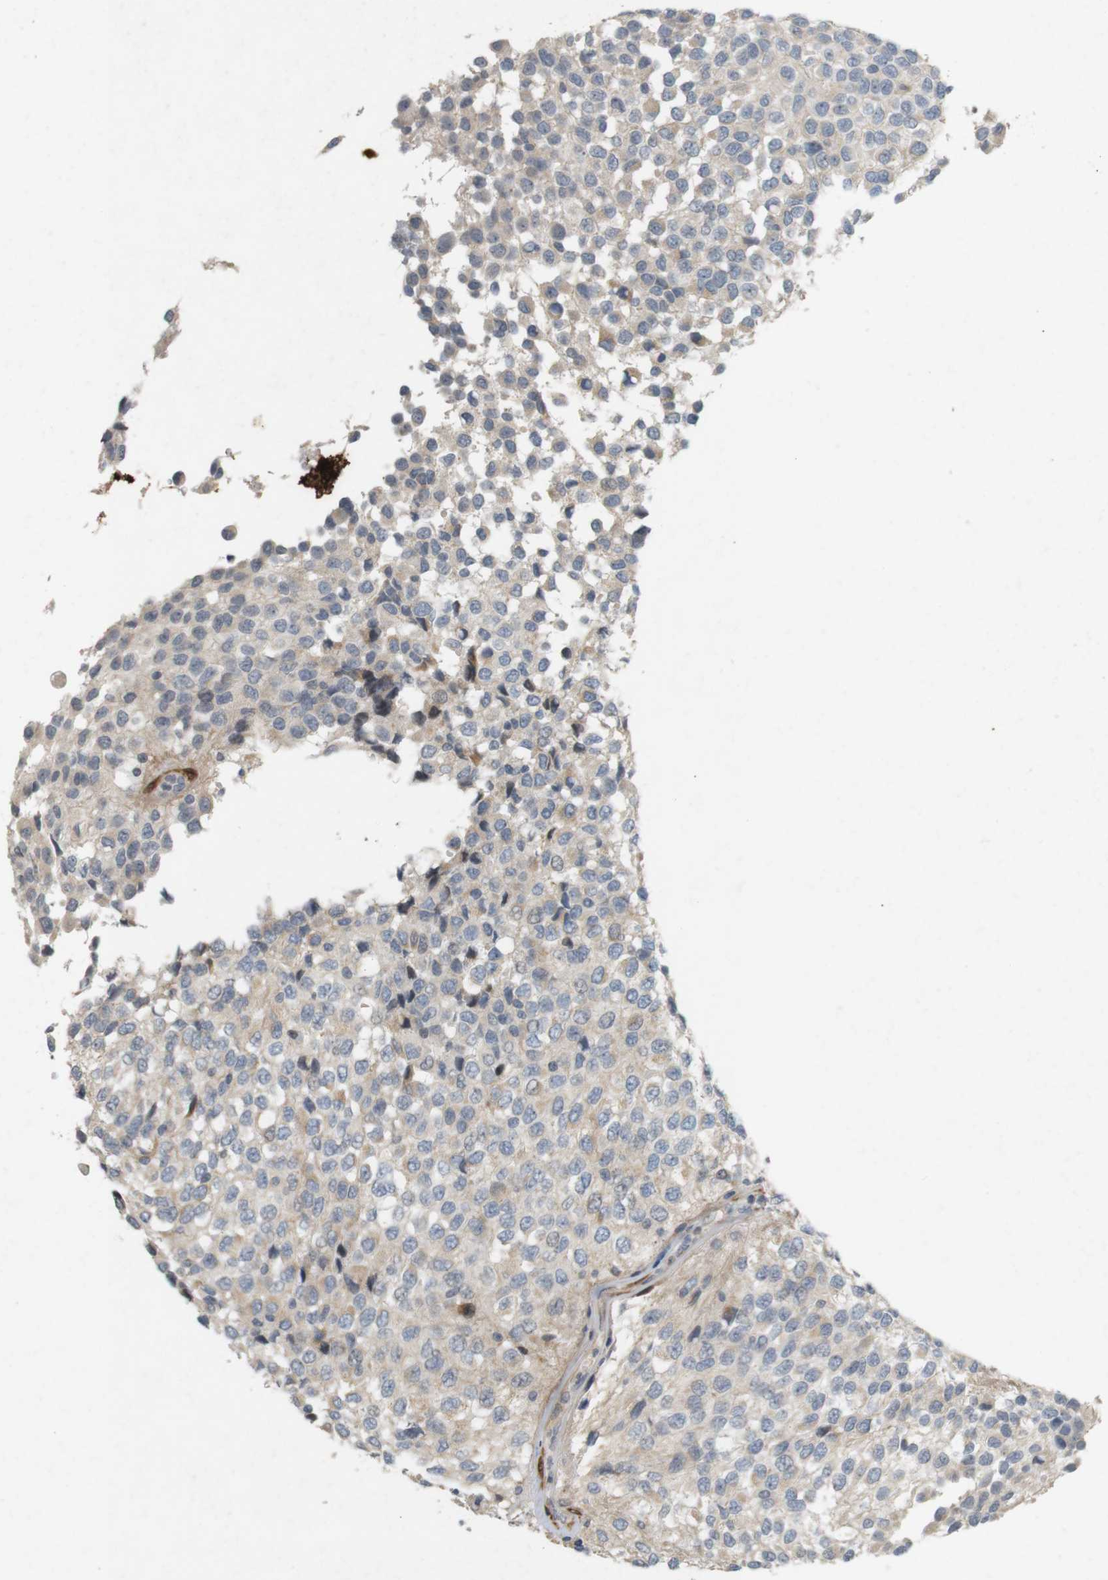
{"staining": {"intensity": "negative", "quantity": "none", "location": "none"}, "tissue": "glioma", "cell_type": "Tumor cells", "image_type": "cancer", "snomed": [{"axis": "morphology", "description": "Glioma, malignant, High grade"}, {"axis": "topography", "description": "Brain"}], "caption": "Human malignant high-grade glioma stained for a protein using IHC exhibits no staining in tumor cells.", "gene": "PPP1R14A", "patient": {"sex": "male", "age": 32}}